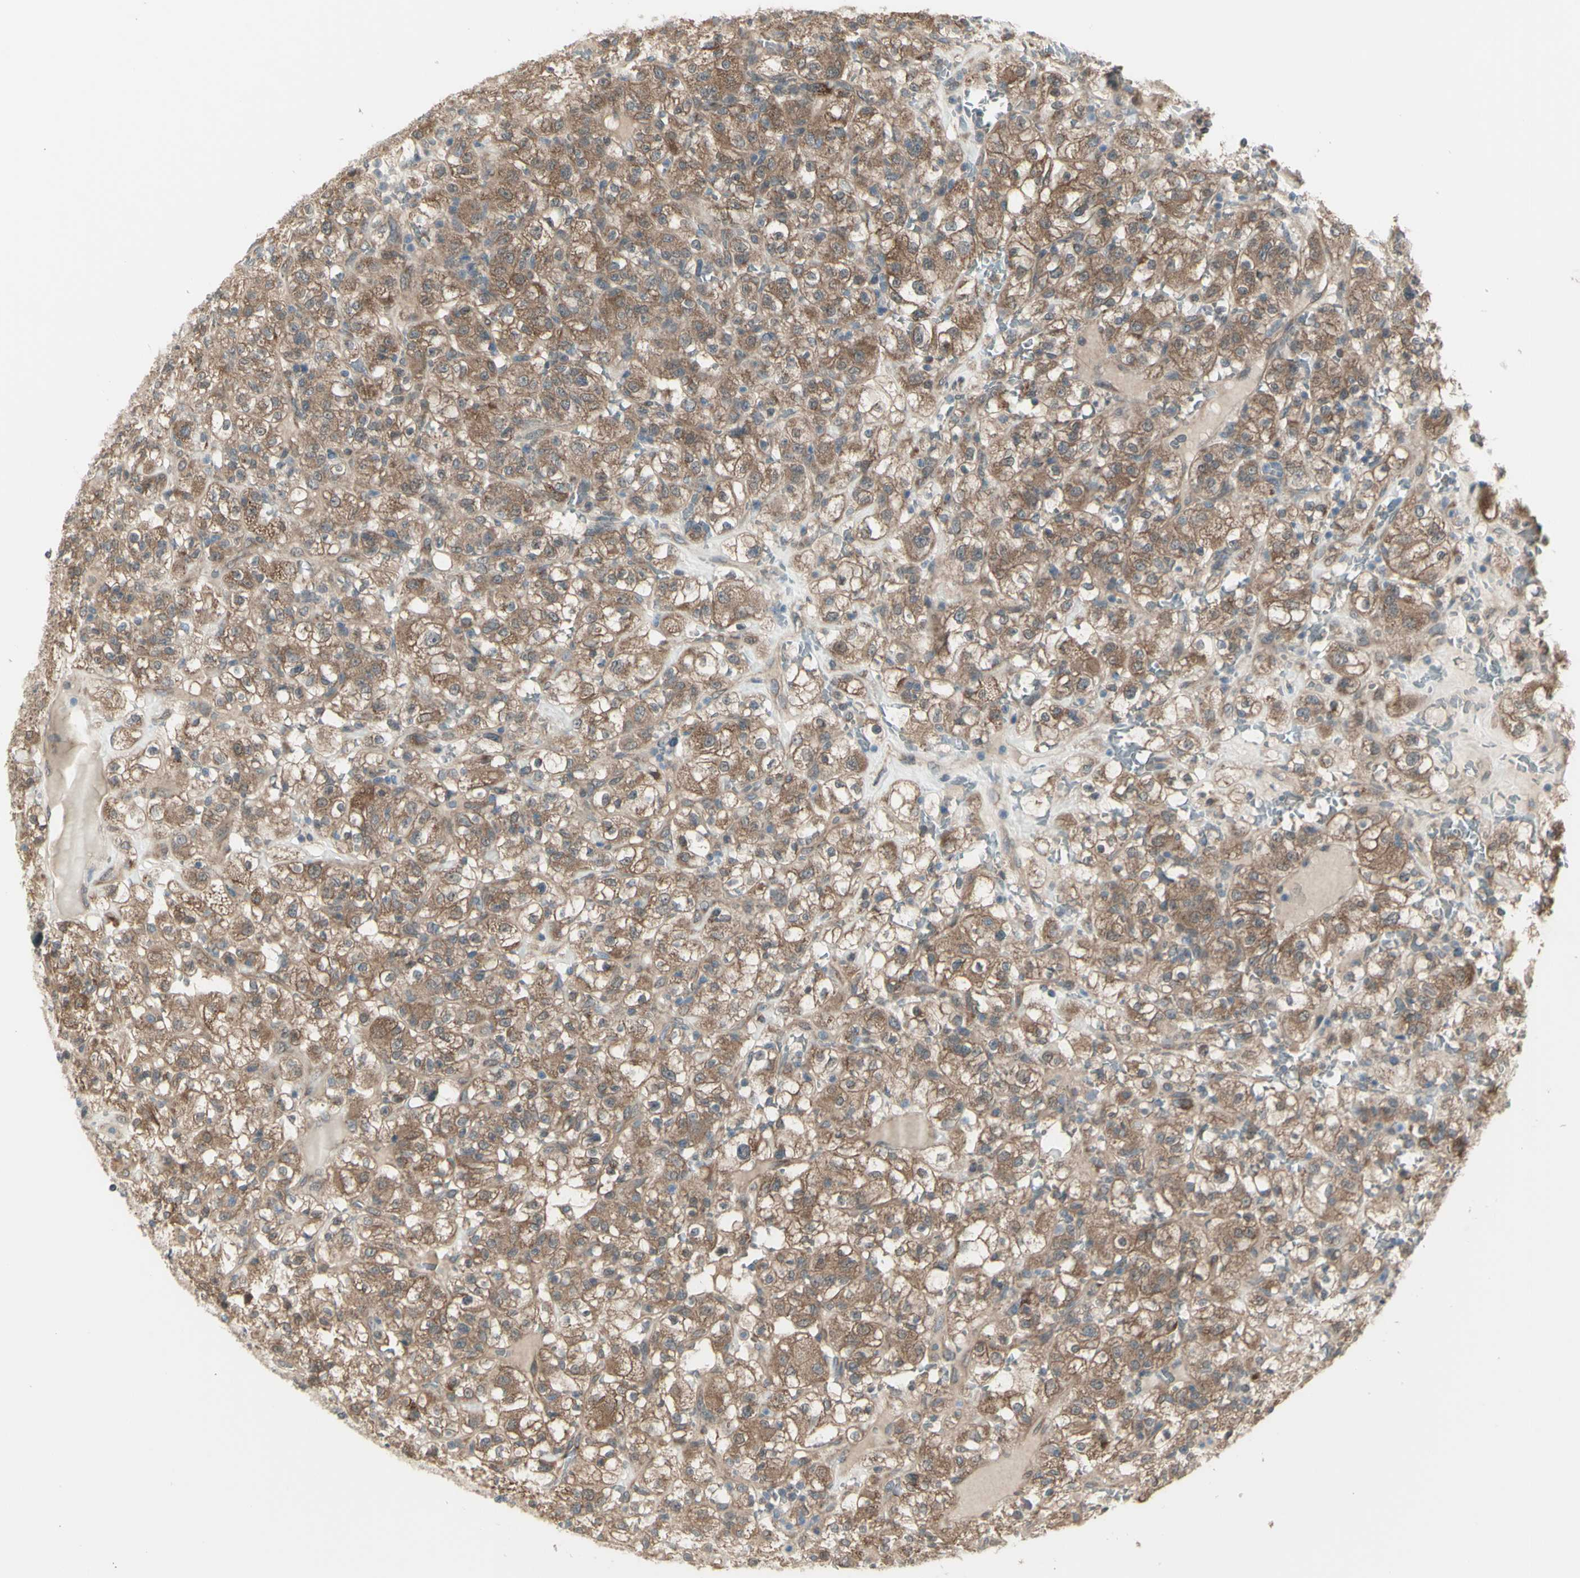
{"staining": {"intensity": "moderate", "quantity": ">75%", "location": "cytoplasmic/membranous"}, "tissue": "renal cancer", "cell_type": "Tumor cells", "image_type": "cancer", "snomed": [{"axis": "morphology", "description": "Normal tissue, NOS"}, {"axis": "morphology", "description": "Adenocarcinoma, NOS"}, {"axis": "topography", "description": "Kidney"}], "caption": "High-magnification brightfield microscopy of renal cancer stained with DAB (brown) and counterstained with hematoxylin (blue). tumor cells exhibit moderate cytoplasmic/membranous positivity is present in approximately>75% of cells.", "gene": "NAXD", "patient": {"sex": "female", "age": 72}}